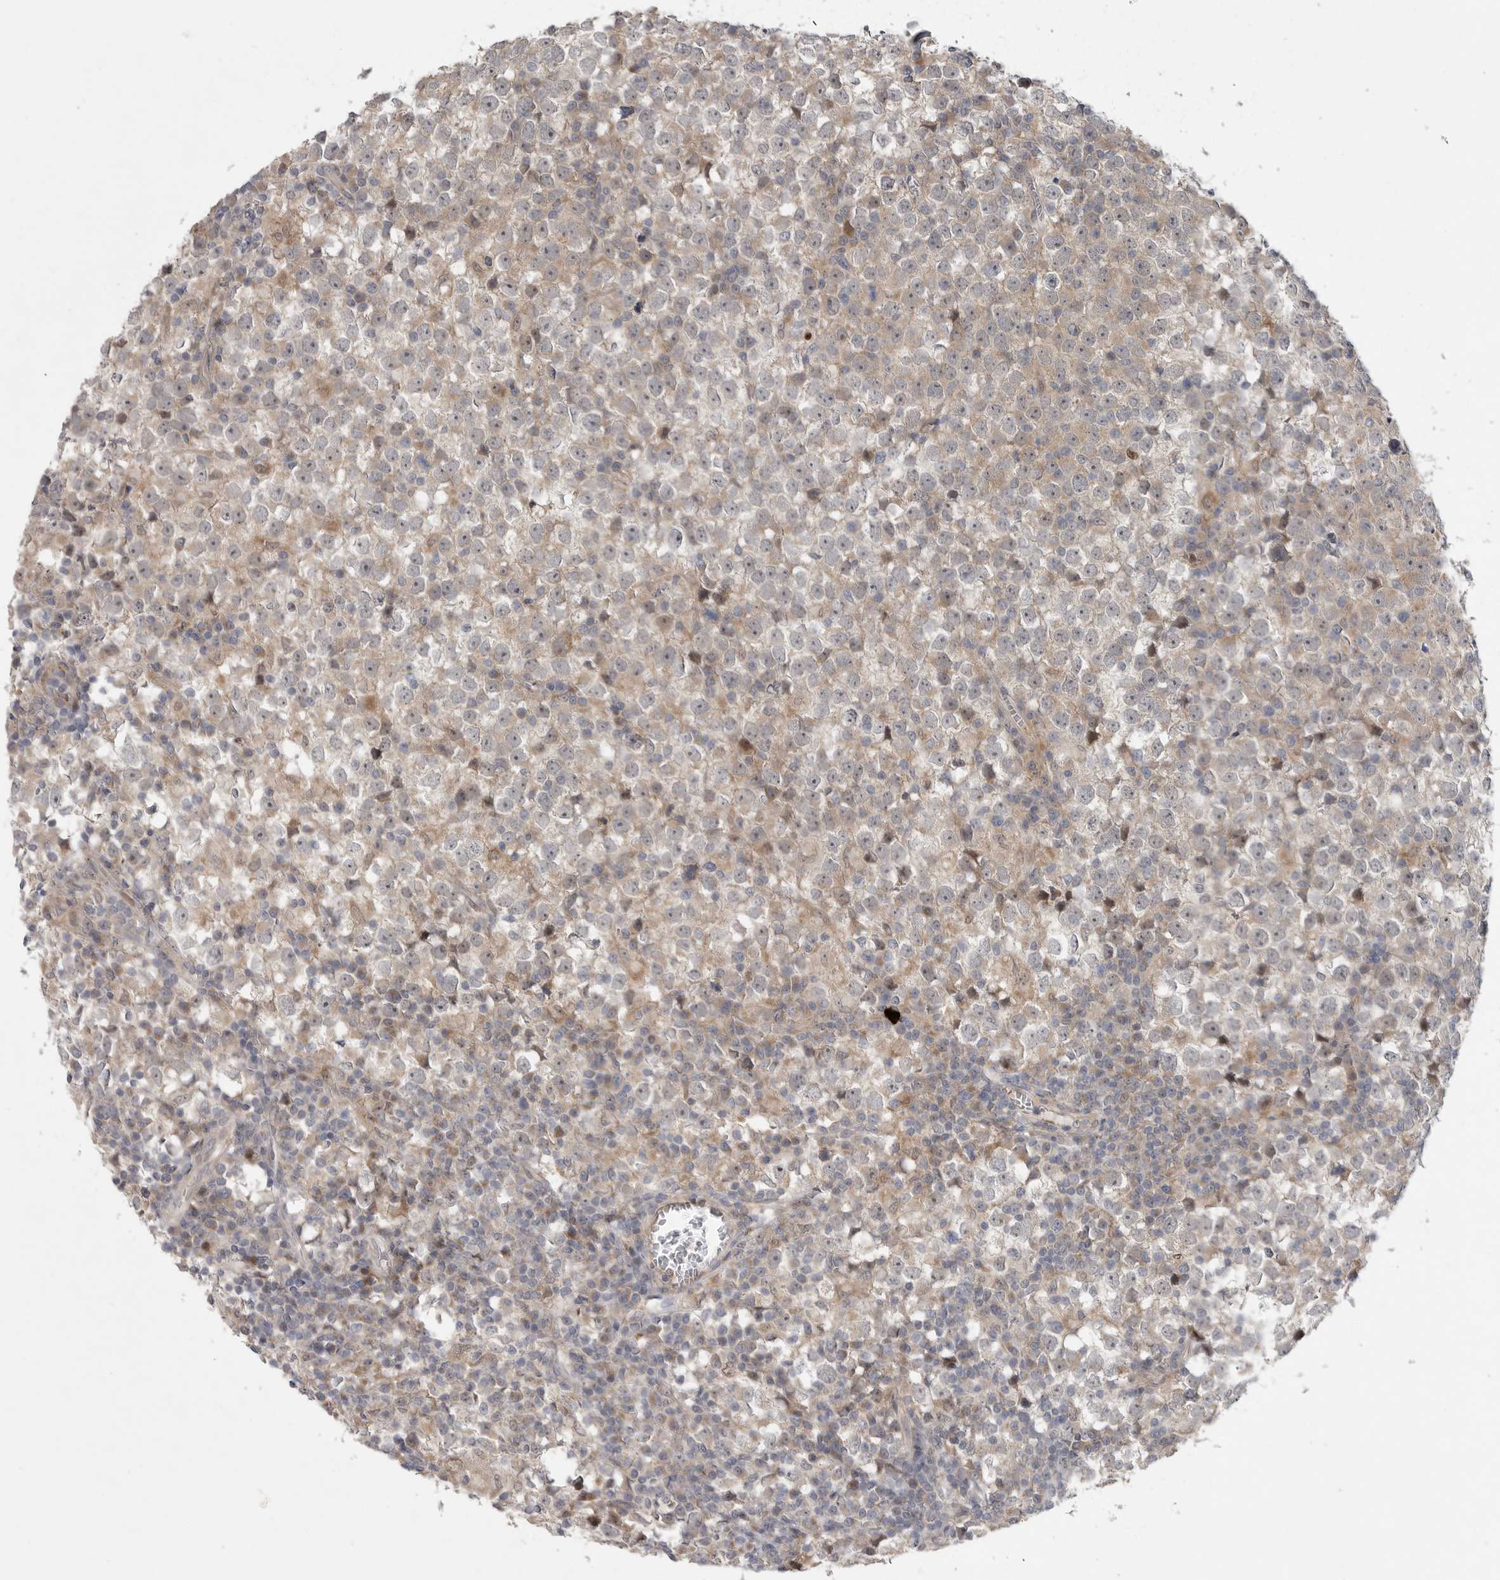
{"staining": {"intensity": "weak", "quantity": "25%-75%", "location": "cytoplasmic/membranous"}, "tissue": "testis cancer", "cell_type": "Tumor cells", "image_type": "cancer", "snomed": [{"axis": "morphology", "description": "Seminoma, NOS"}, {"axis": "topography", "description": "Testis"}], "caption": "Immunohistochemistry staining of testis cancer (seminoma), which displays low levels of weak cytoplasmic/membranous expression in about 25%-75% of tumor cells indicating weak cytoplasmic/membranous protein positivity. The staining was performed using DAB (3,3'-diaminobenzidine) (brown) for protein detection and nuclei were counterstained in hematoxylin (blue).", "gene": "FBXO43", "patient": {"sex": "male", "age": 65}}